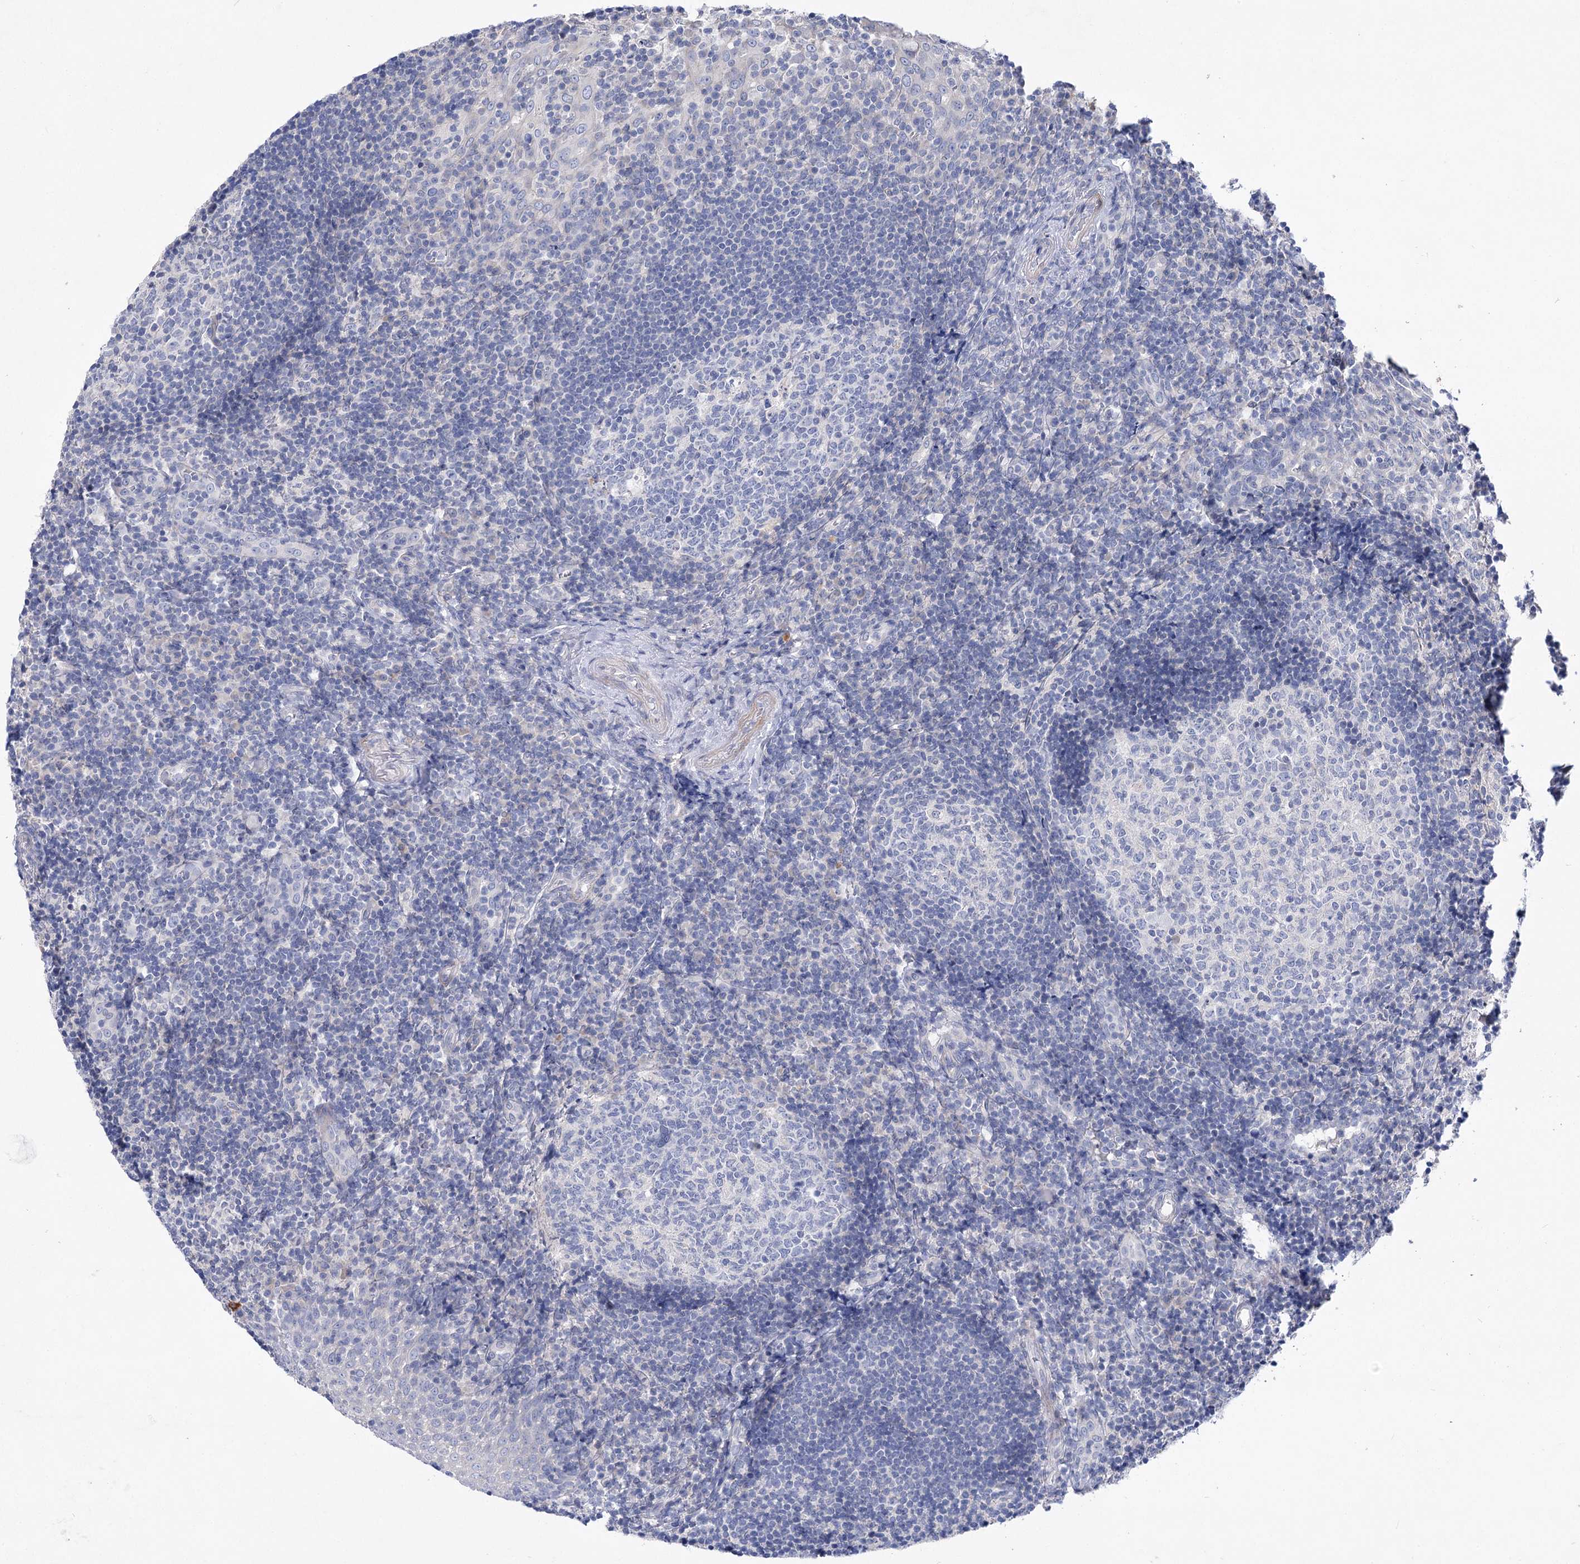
{"staining": {"intensity": "negative", "quantity": "none", "location": "none"}, "tissue": "tonsil", "cell_type": "Germinal center cells", "image_type": "normal", "snomed": [{"axis": "morphology", "description": "Normal tissue, NOS"}, {"axis": "topography", "description": "Tonsil"}], "caption": "This is an immunohistochemistry (IHC) photomicrograph of benign tonsil. There is no positivity in germinal center cells.", "gene": "LRRC14B", "patient": {"sex": "female", "age": 40}}